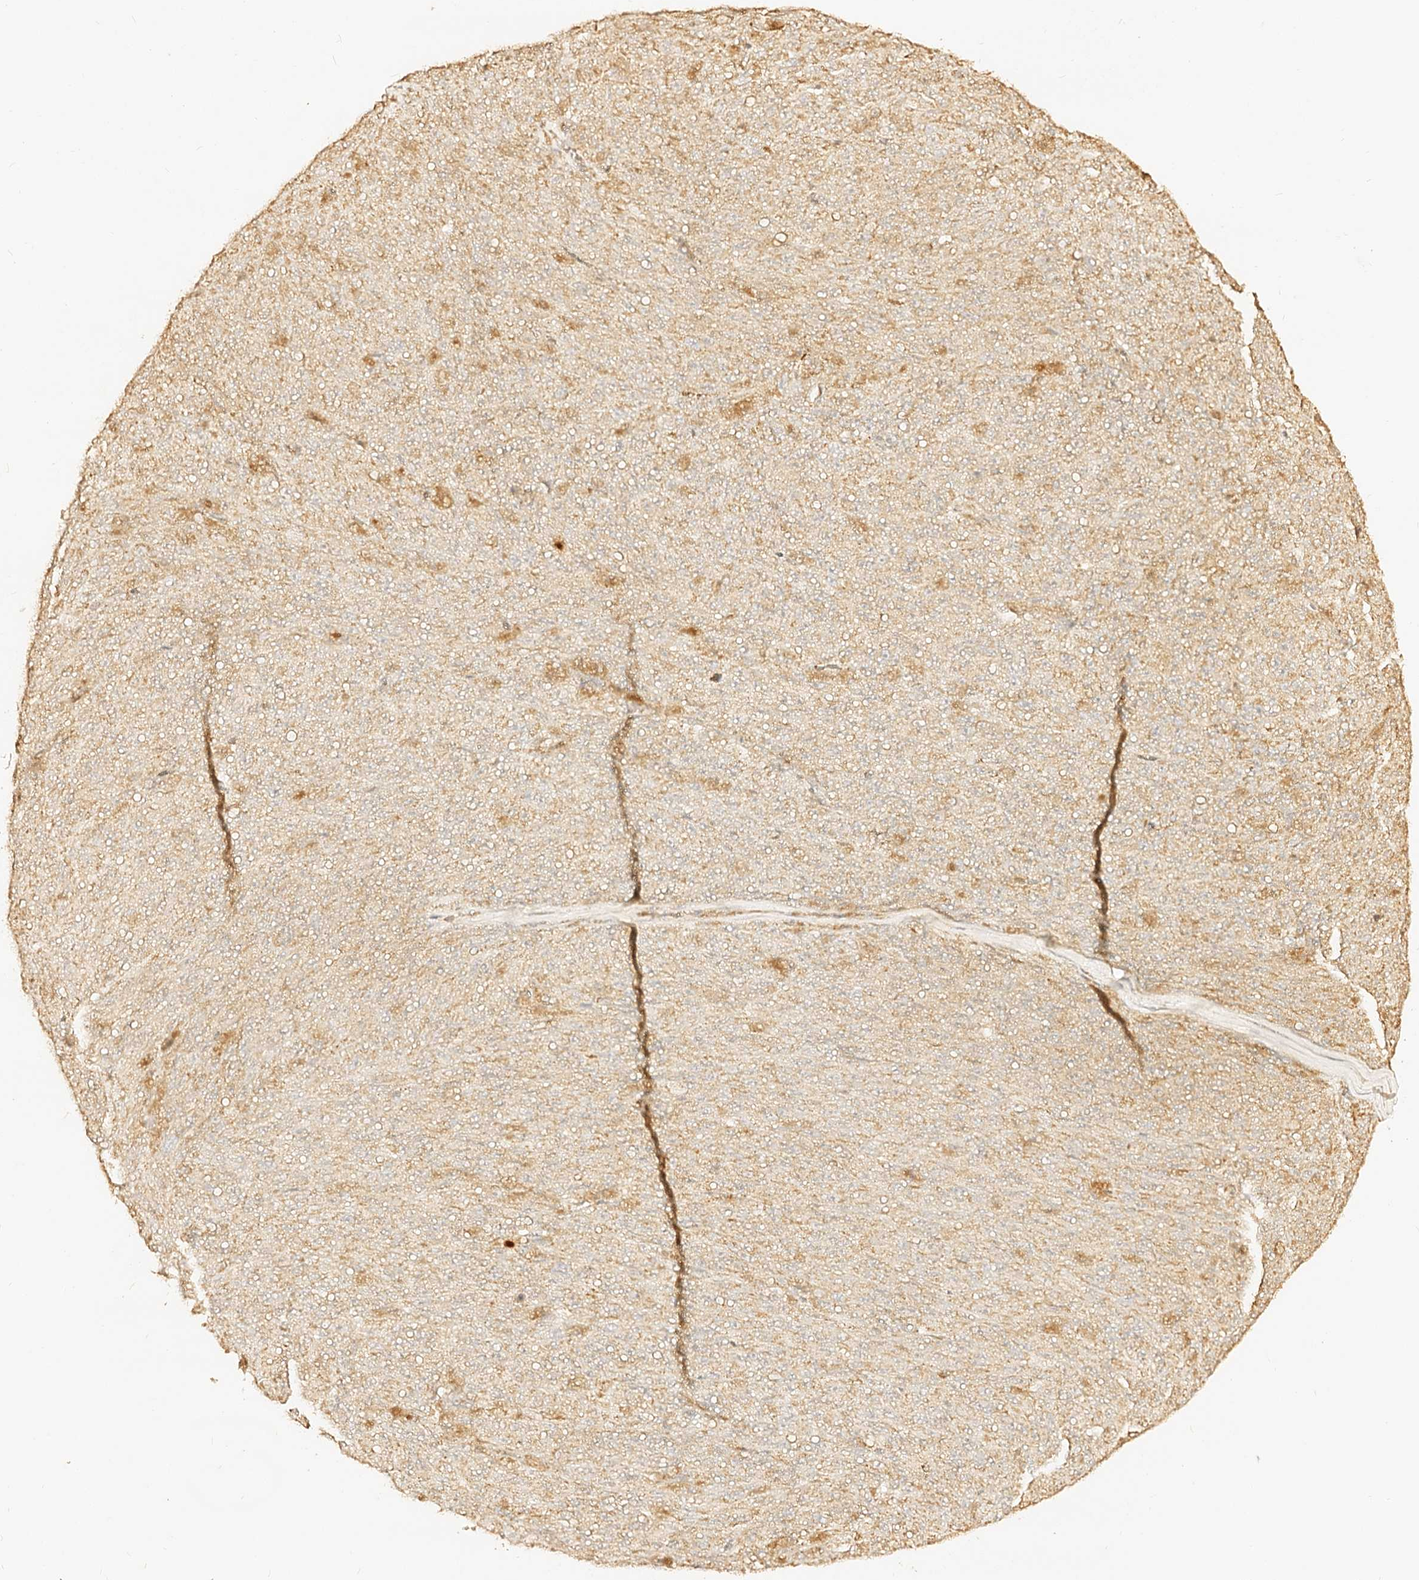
{"staining": {"intensity": "negative", "quantity": "none", "location": "none"}, "tissue": "melanoma", "cell_type": "Tumor cells", "image_type": "cancer", "snomed": [{"axis": "morphology", "description": "Malignant melanoma, NOS"}, {"axis": "topography", "description": "Skin"}], "caption": "DAB (3,3'-diaminobenzidine) immunohistochemical staining of human melanoma shows no significant expression in tumor cells.", "gene": "MAOB", "patient": {"sex": "female", "age": 82}}